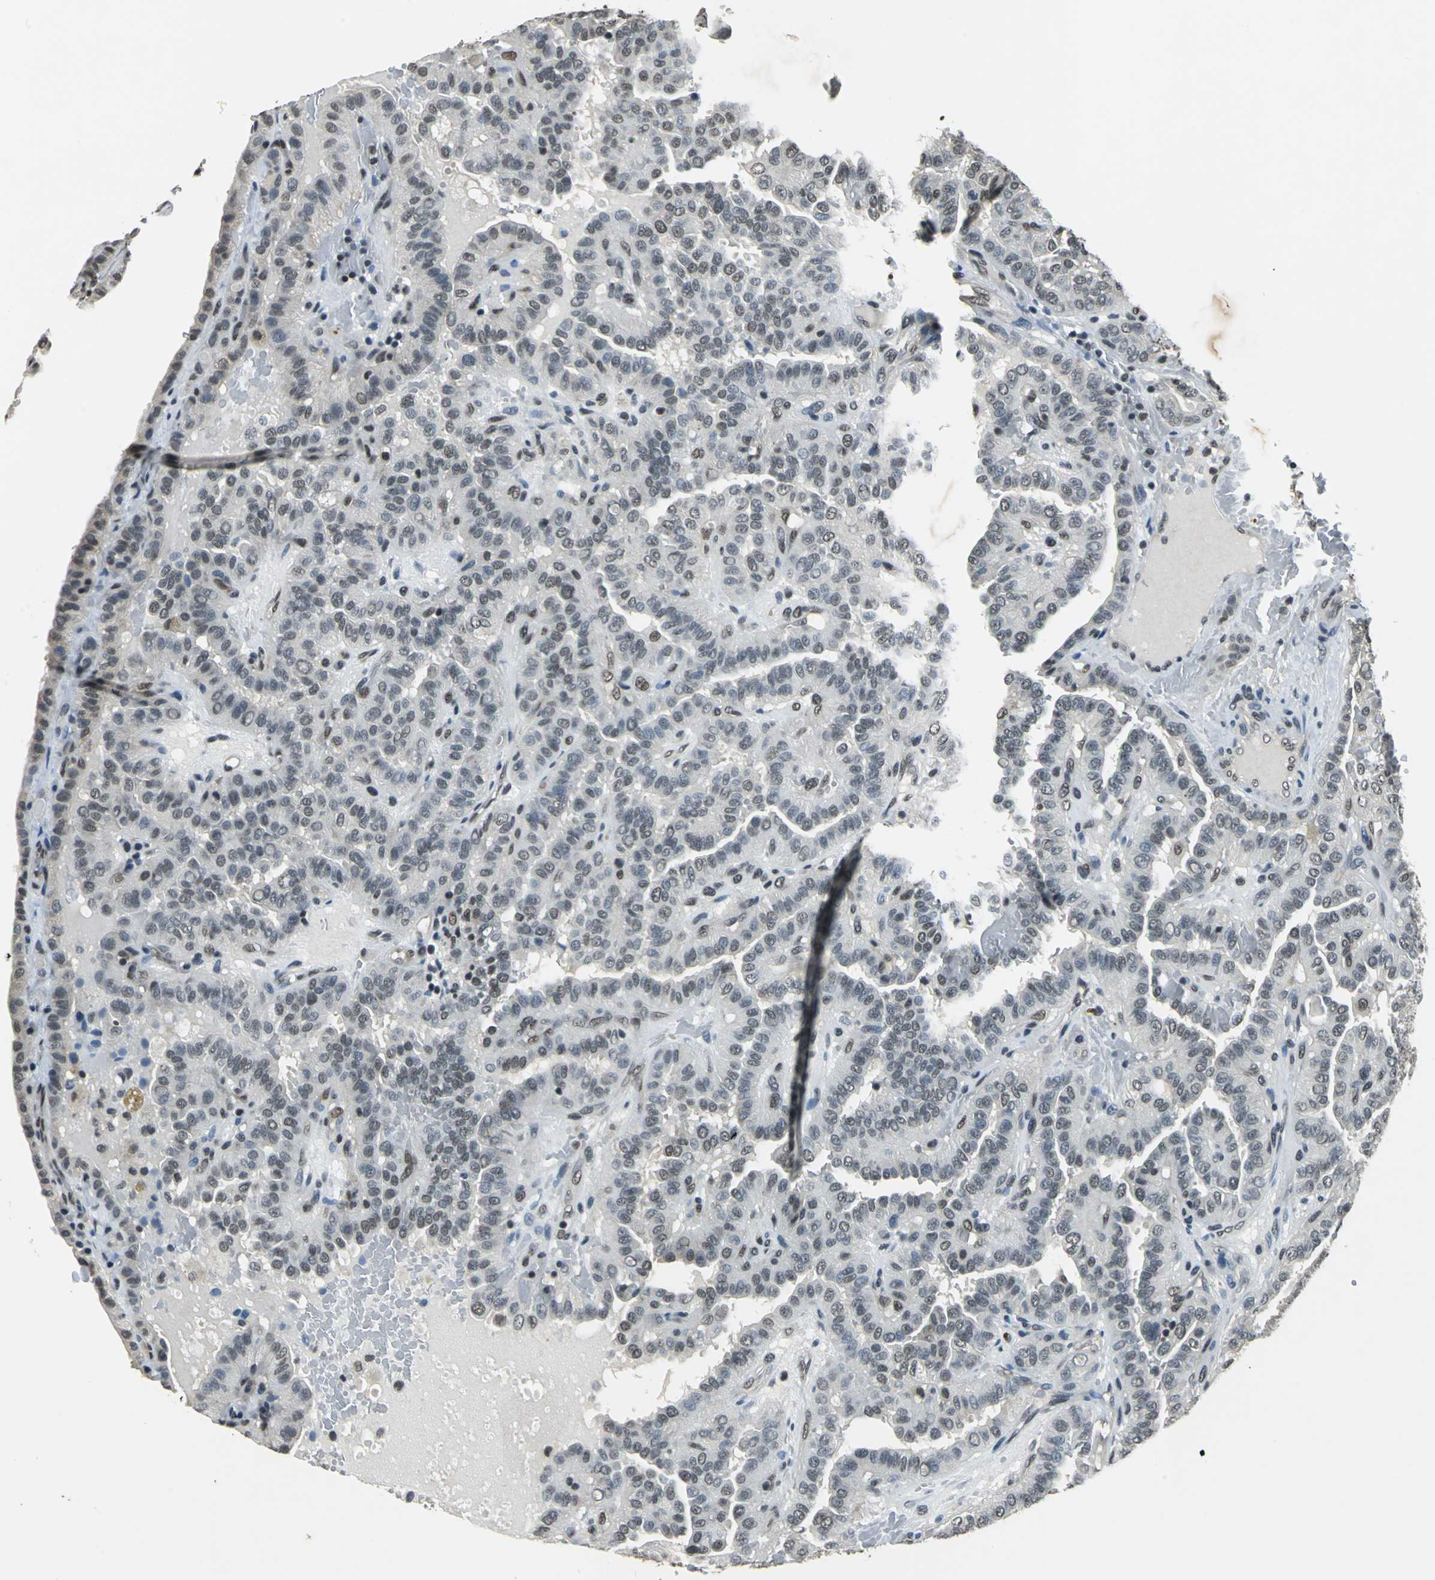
{"staining": {"intensity": "moderate", "quantity": "25%-75%", "location": "nuclear"}, "tissue": "thyroid cancer", "cell_type": "Tumor cells", "image_type": "cancer", "snomed": [{"axis": "morphology", "description": "Papillary adenocarcinoma, NOS"}, {"axis": "topography", "description": "Thyroid gland"}], "caption": "Moderate nuclear protein expression is identified in about 25%-75% of tumor cells in thyroid cancer (papillary adenocarcinoma).", "gene": "RBM14", "patient": {"sex": "male", "age": 77}}